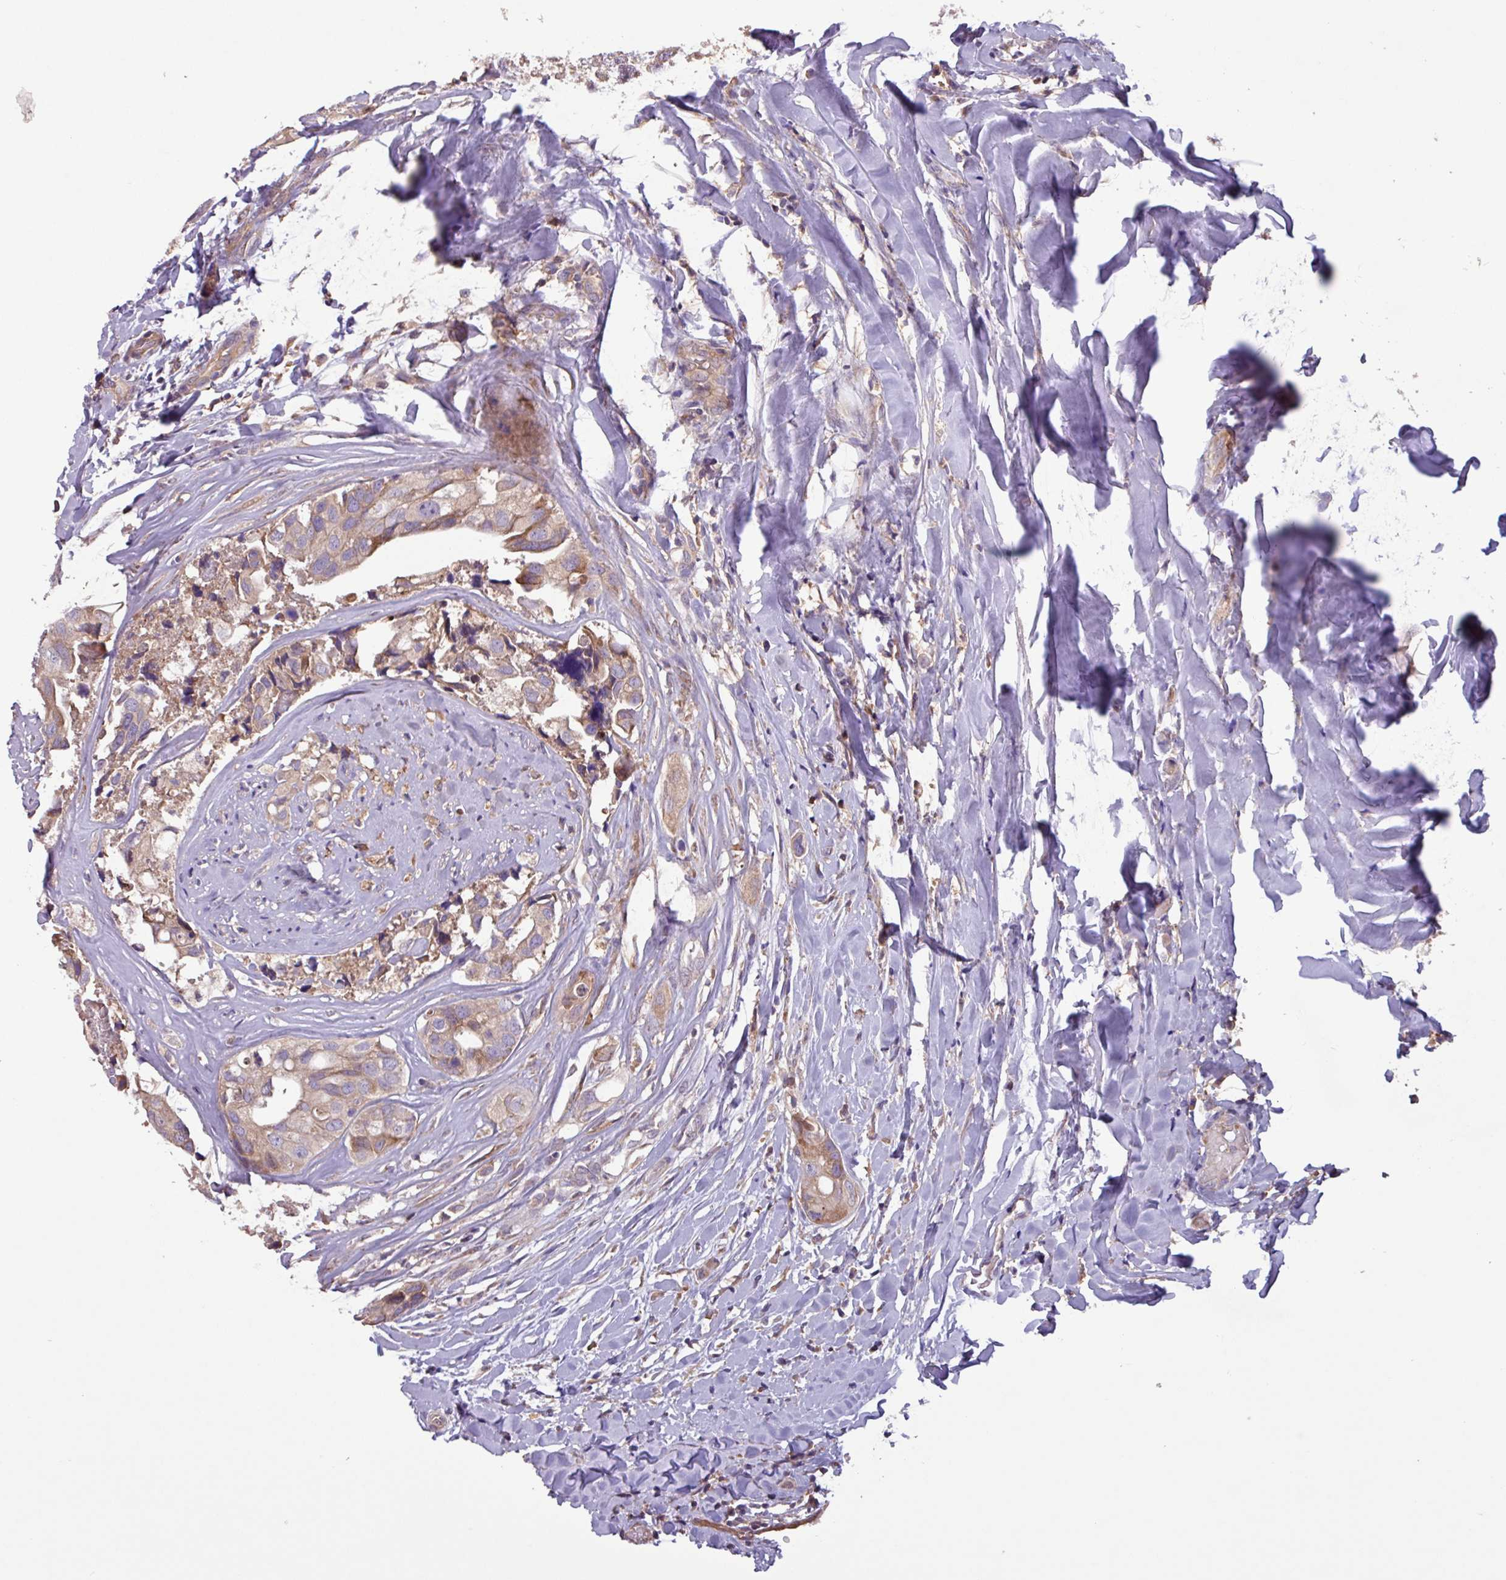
{"staining": {"intensity": "moderate", "quantity": ">75%", "location": "cytoplasmic/membranous"}, "tissue": "head and neck cancer", "cell_type": "Tumor cells", "image_type": "cancer", "snomed": [{"axis": "morphology", "description": "Adenocarcinoma, NOS"}, {"axis": "morphology", "description": "Adenocarcinoma, metastatic, NOS"}, {"axis": "topography", "description": "Head-Neck"}], "caption": "DAB immunohistochemical staining of human head and neck cancer (adenocarcinoma) demonstrates moderate cytoplasmic/membranous protein positivity in about >75% of tumor cells.", "gene": "PTPRQ", "patient": {"sex": "male", "age": 75}}